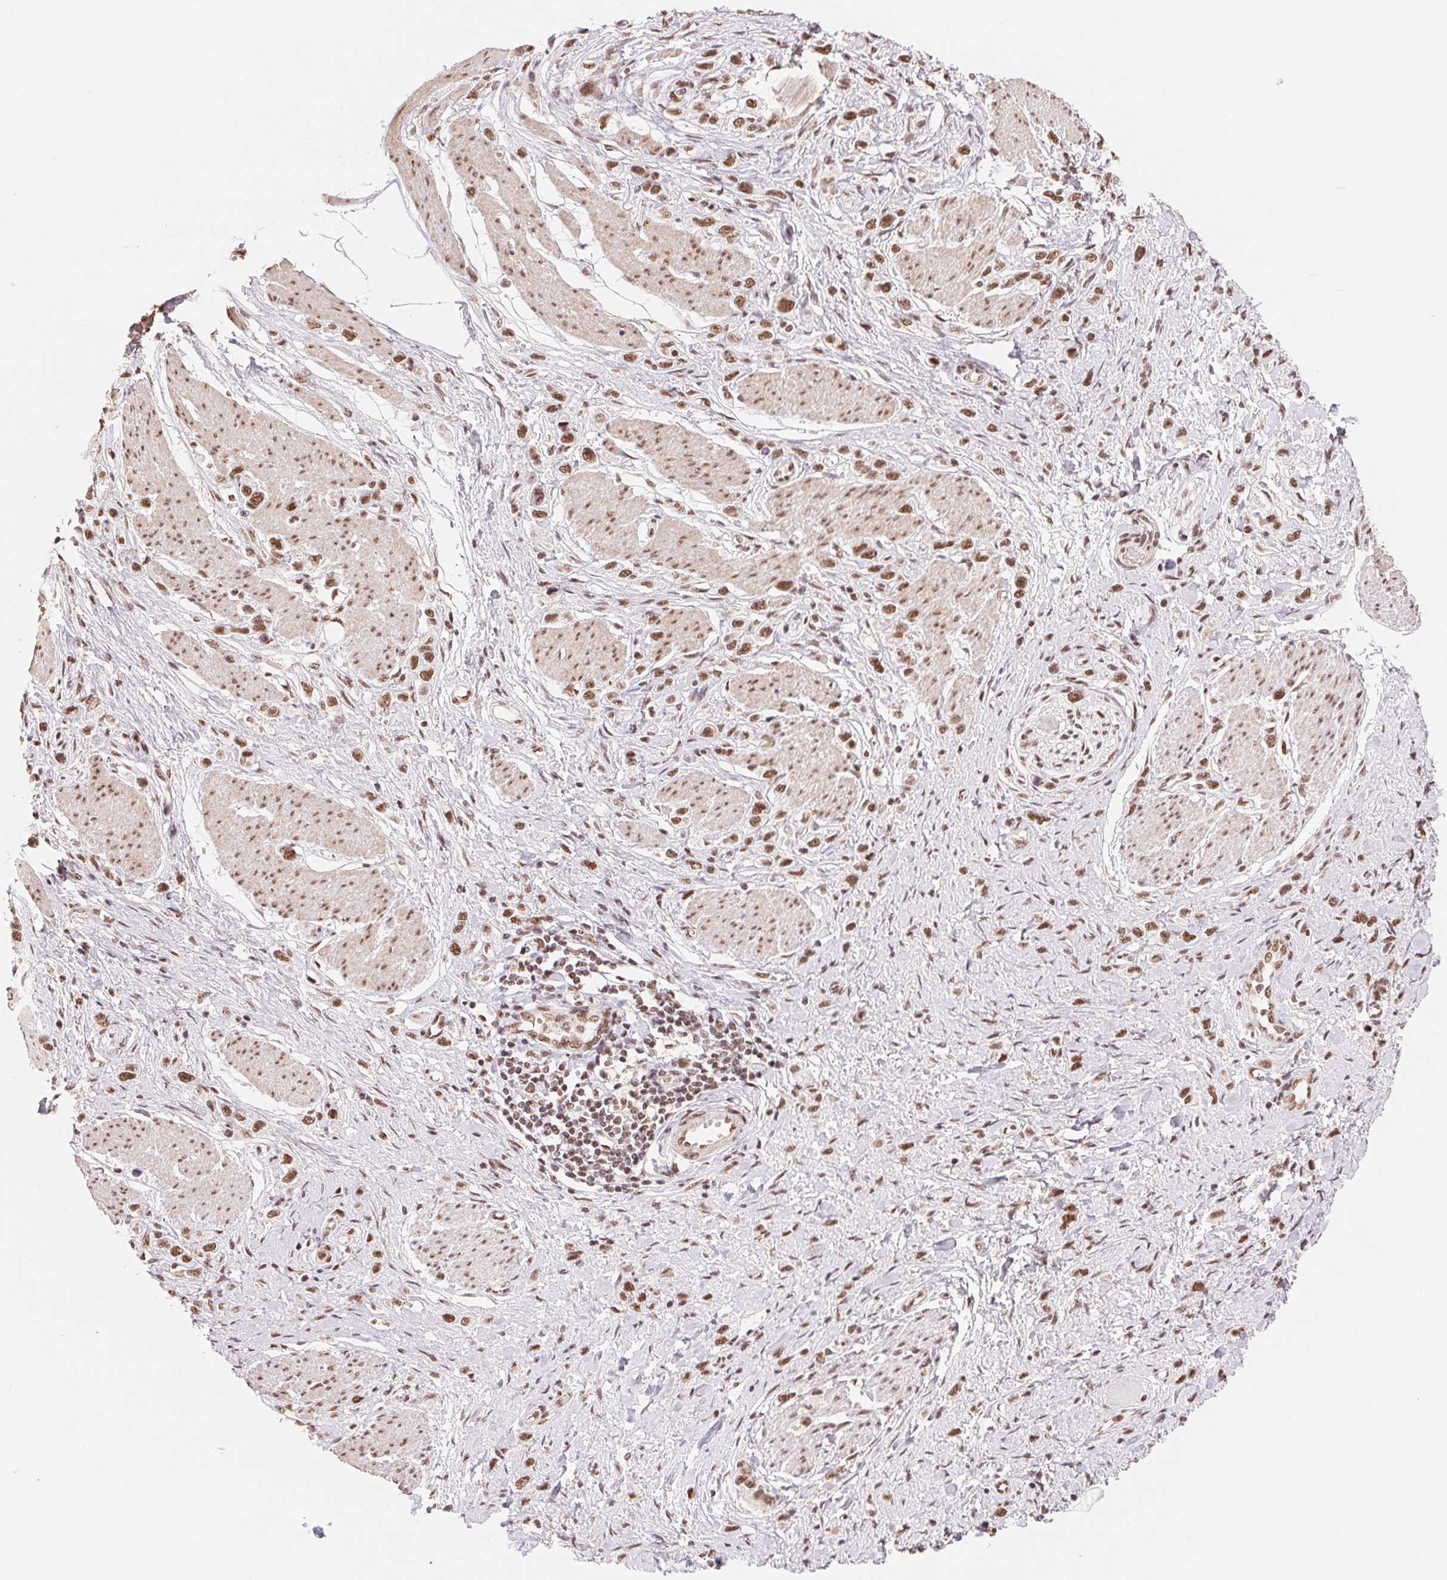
{"staining": {"intensity": "moderate", "quantity": ">75%", "location": "nuclear"}, "tissue": "stomach cancer", "cell_type": "Tumor cells", "image_type": "cancer", "snomed": [{"axis": "morphology", "description": "Adenocarcinoma, NOS"}, {"axis": "topography", "description": "Stomach"}], "caption": "The immunohistochemical stain highlights moderate nuclear expression in tumor cells of stomach cancer (adenocarcinoma) tissue.", "gene": "SREK1", "patient": {"sex": "female", "age": 65}}